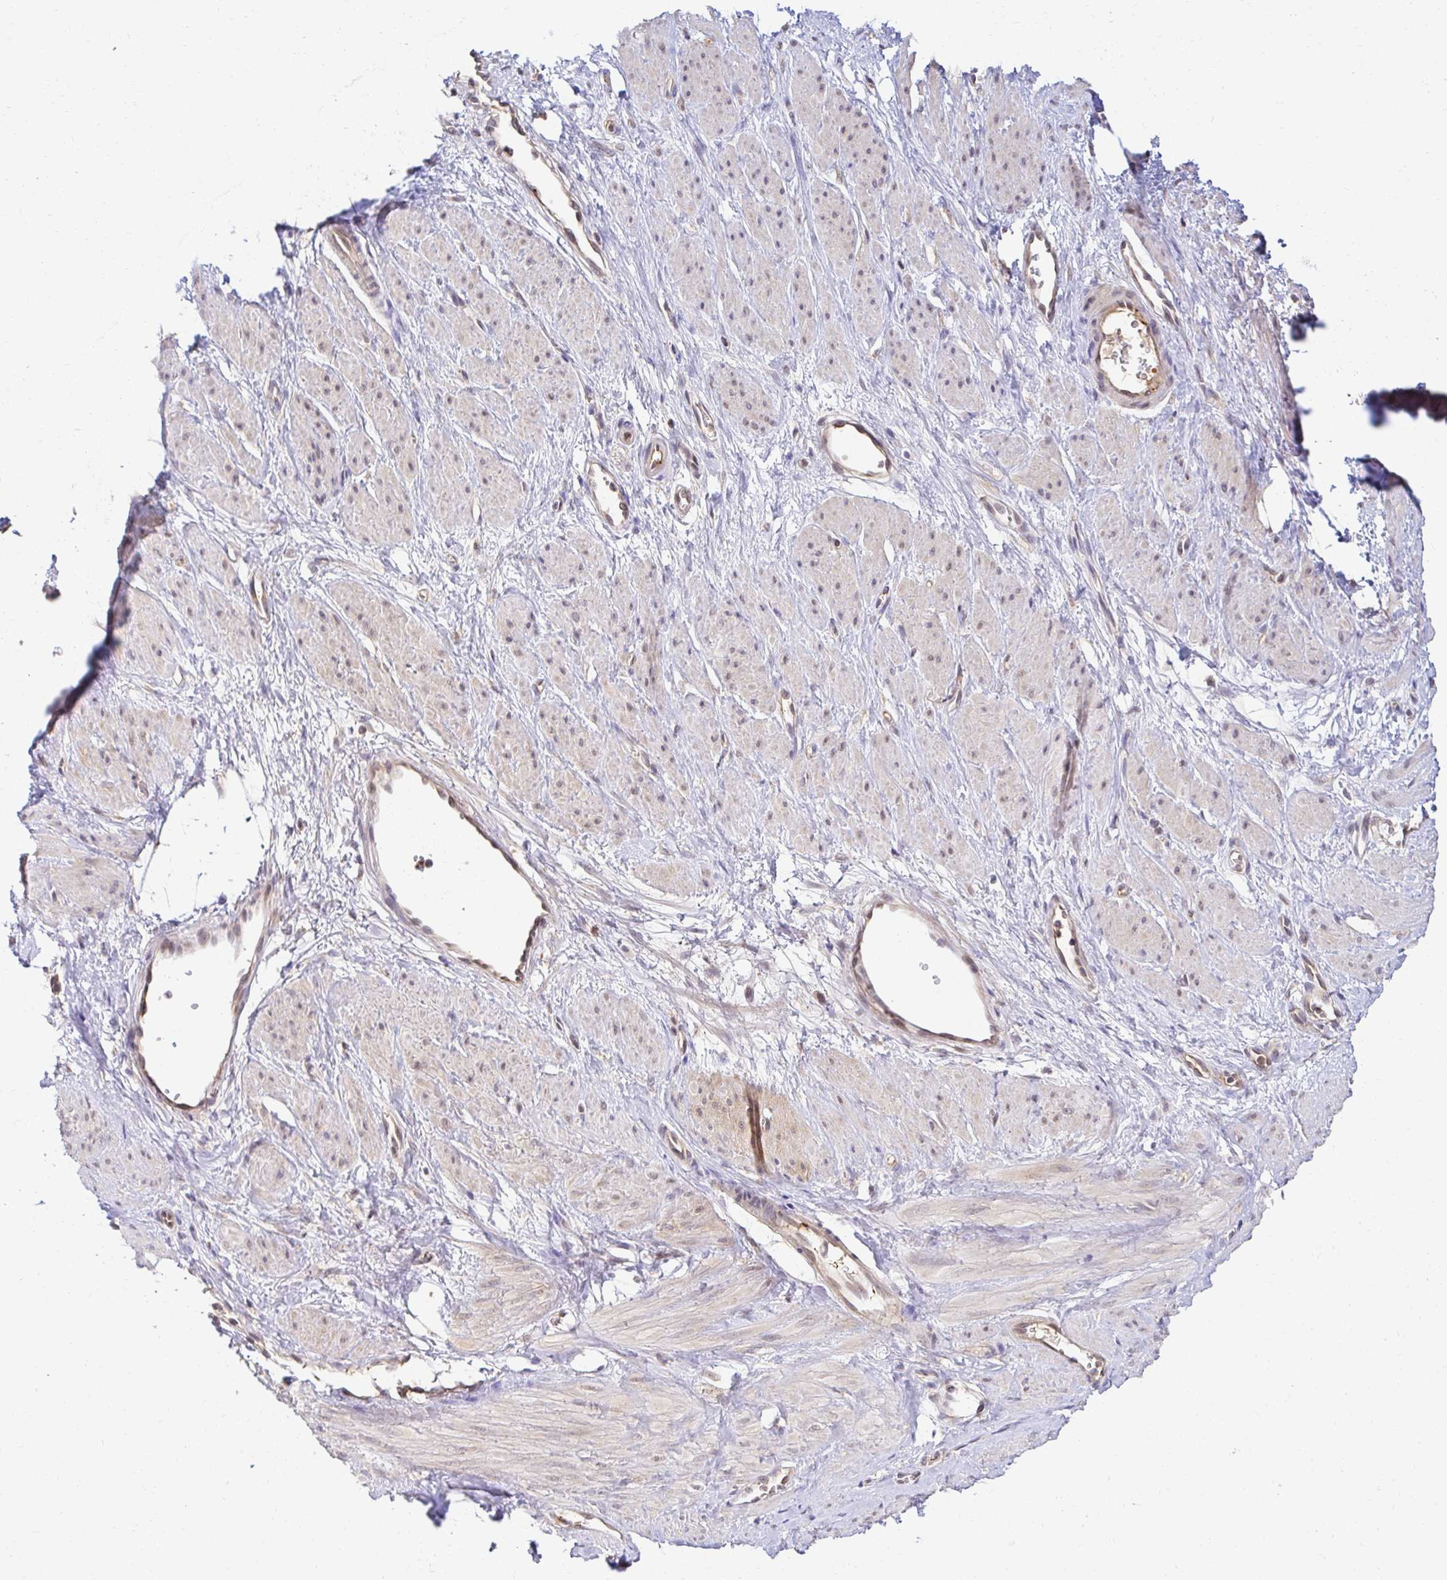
{"staining": {"intensity": "weak", "quantity": "<25%", "location": "nuclear"}, "tissue": "smooth muscle", "cell_type": "Smooth muscle cells", "image_type": "normal", "snomed": [{"axis": "morphology", "description": "Normal tissue, NOS"}, {"axis": "topography", "description": "Smooth muscle"}, {"axis": "topography", "description": "Uterus"}], "caption": "A high-resolution micrograph shows immunohistochemistry staining of benign smooth muscle, which exhibits no significant positivity in smooth muscle cells. (DAB immunohistochemistry (IHC), high magnification).", "gene": "PSMA4", "patient": {"sex": "female", "age": 39}}